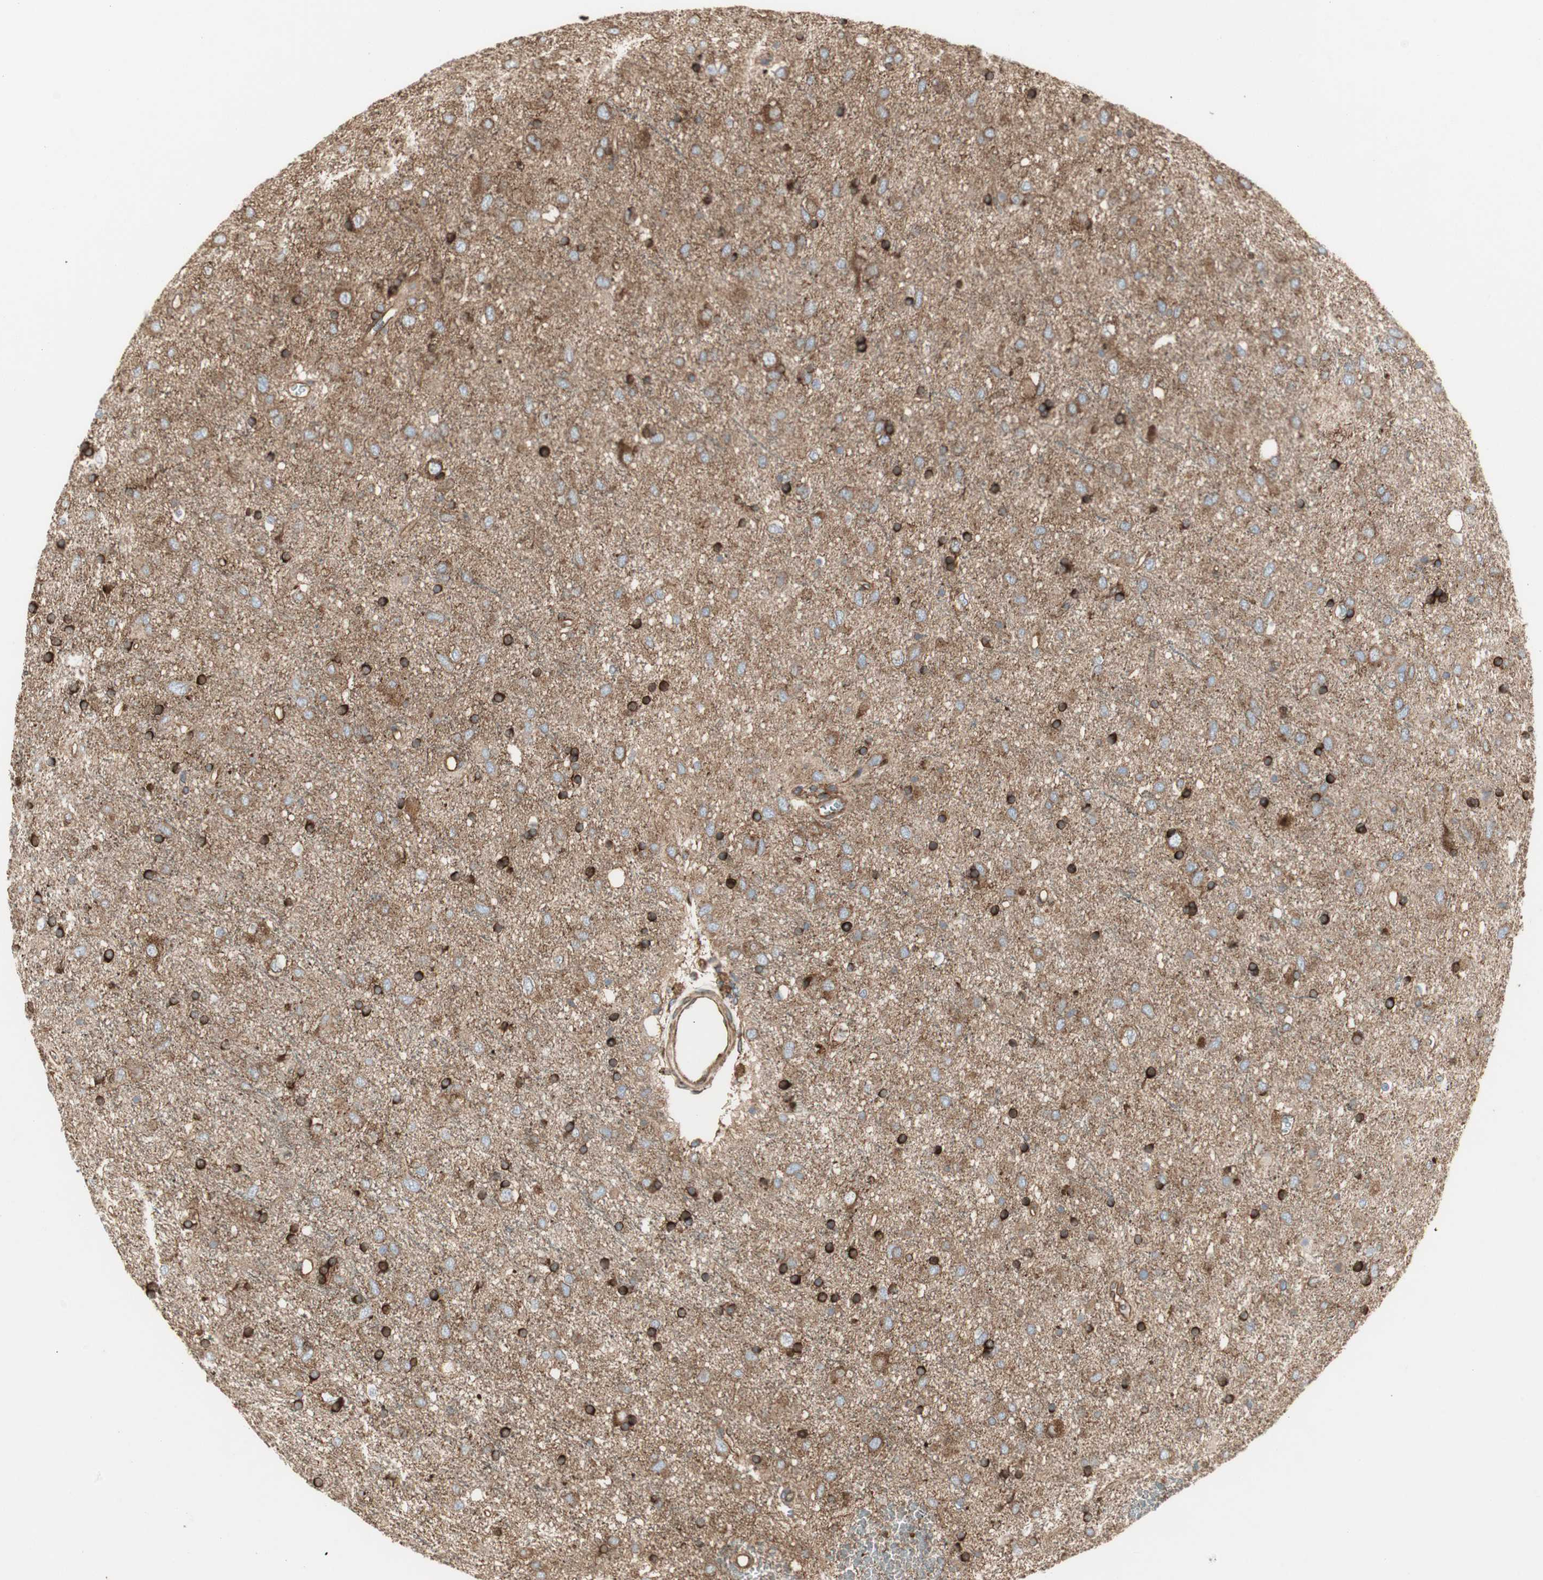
{"staining": {"intensity": "strong", "quantity": ">75%", "location": "cytoplasmic/membranous"}, "tissue": "glioma", "cell_type": "Tumor cells", "image_type": "cancer", "snomed": [{"axis": "morphology", "description": "Glioma, malignant, Low grade"}, {"axis": "topography", "description": "Brain"}], "caption": "Tumor cells demonstrate strong cytoplasmic/membranous staining in approximately >75% of cells in glioma. The protein is stained brown, and the nuclei are stained in blue (DAB IHC with brightfield microscopy, high magnification).", "gene": "H6PD", "patient": {"sex": "male", "age": 77}}